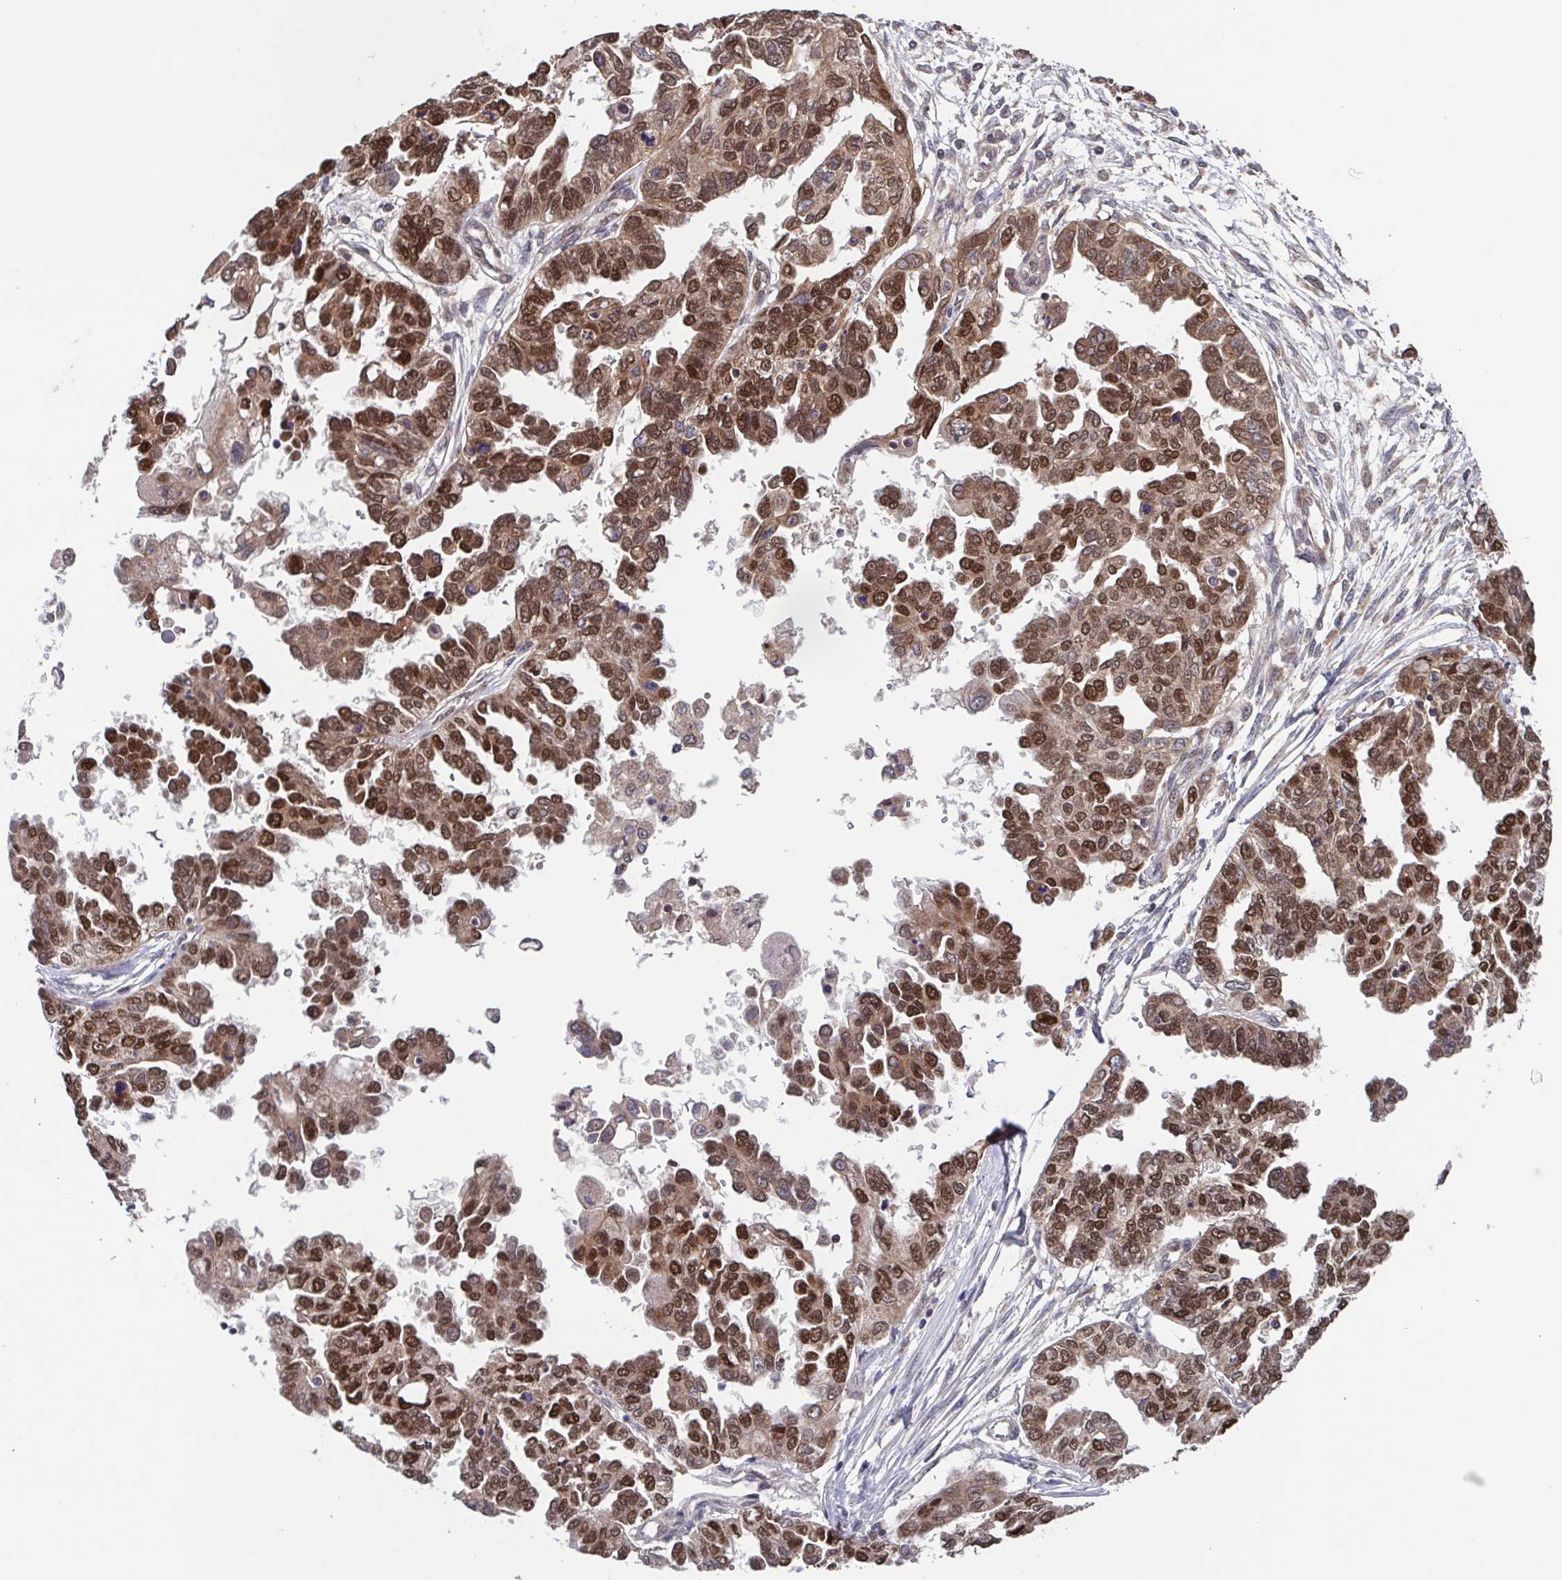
{"staining": {"intensity": "moderate", "quantity": ">75%", "location": "cytoplasmic/membranous,nuclear"}, "tissue": "ovarian cancer", "cell_type": "Tumor cells", "image_type": "cancer", "snomed": [{"axis": "morphology", "description": "Cystadenocarcinoma, serous, NOS"}, {"axis": "topography", "description": "Ovary"}], "caption": "Immunohistochemistry histopathology image of human ovarian cancer stained for a protein (brown), which reveals medium levels of moderate cytoplasmic/membranous and nuclear positivity in approximately >75% of tumor cells.", "gene": "TTC19", "patient": {"sex": "female", "age": 53}}